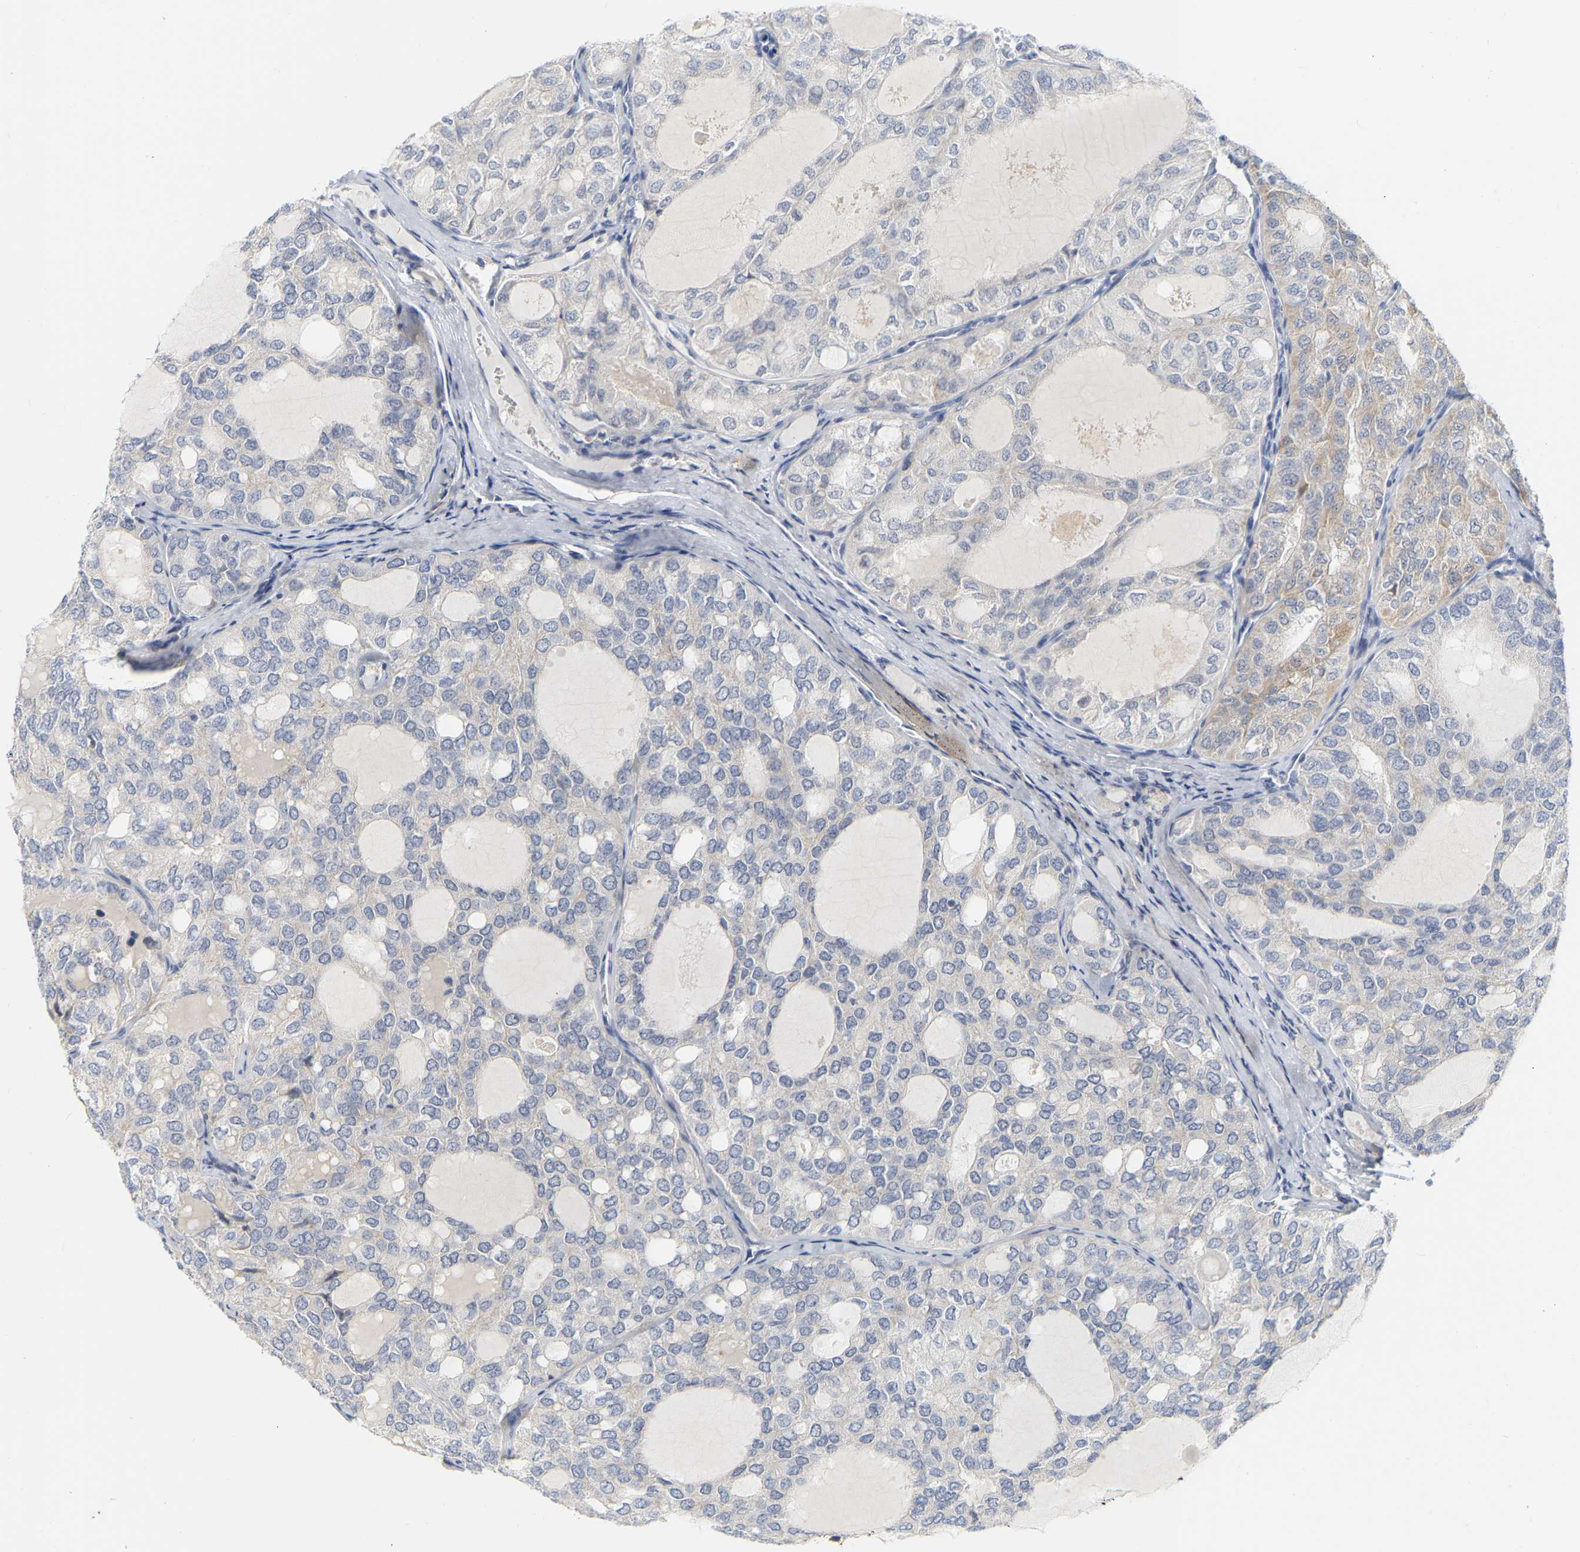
{"staining": {"intensity": "negative", "quantity": "none", "location": "none"}, "tissue": "thyroid cancer", "cell_type": "Tumor cells", "image_type": "cancer", "snomed": [{"axis": "morphology", "description": "Follicular adenoma carcinoma, NOS"}, {"axis": "topography", "description": "Thyroid gland"}], "caption": "Tumor cells show no significant positivity in thyroid cancer.", "gene": "KRT76", "patient": {"sex": "male", "age": 75}}